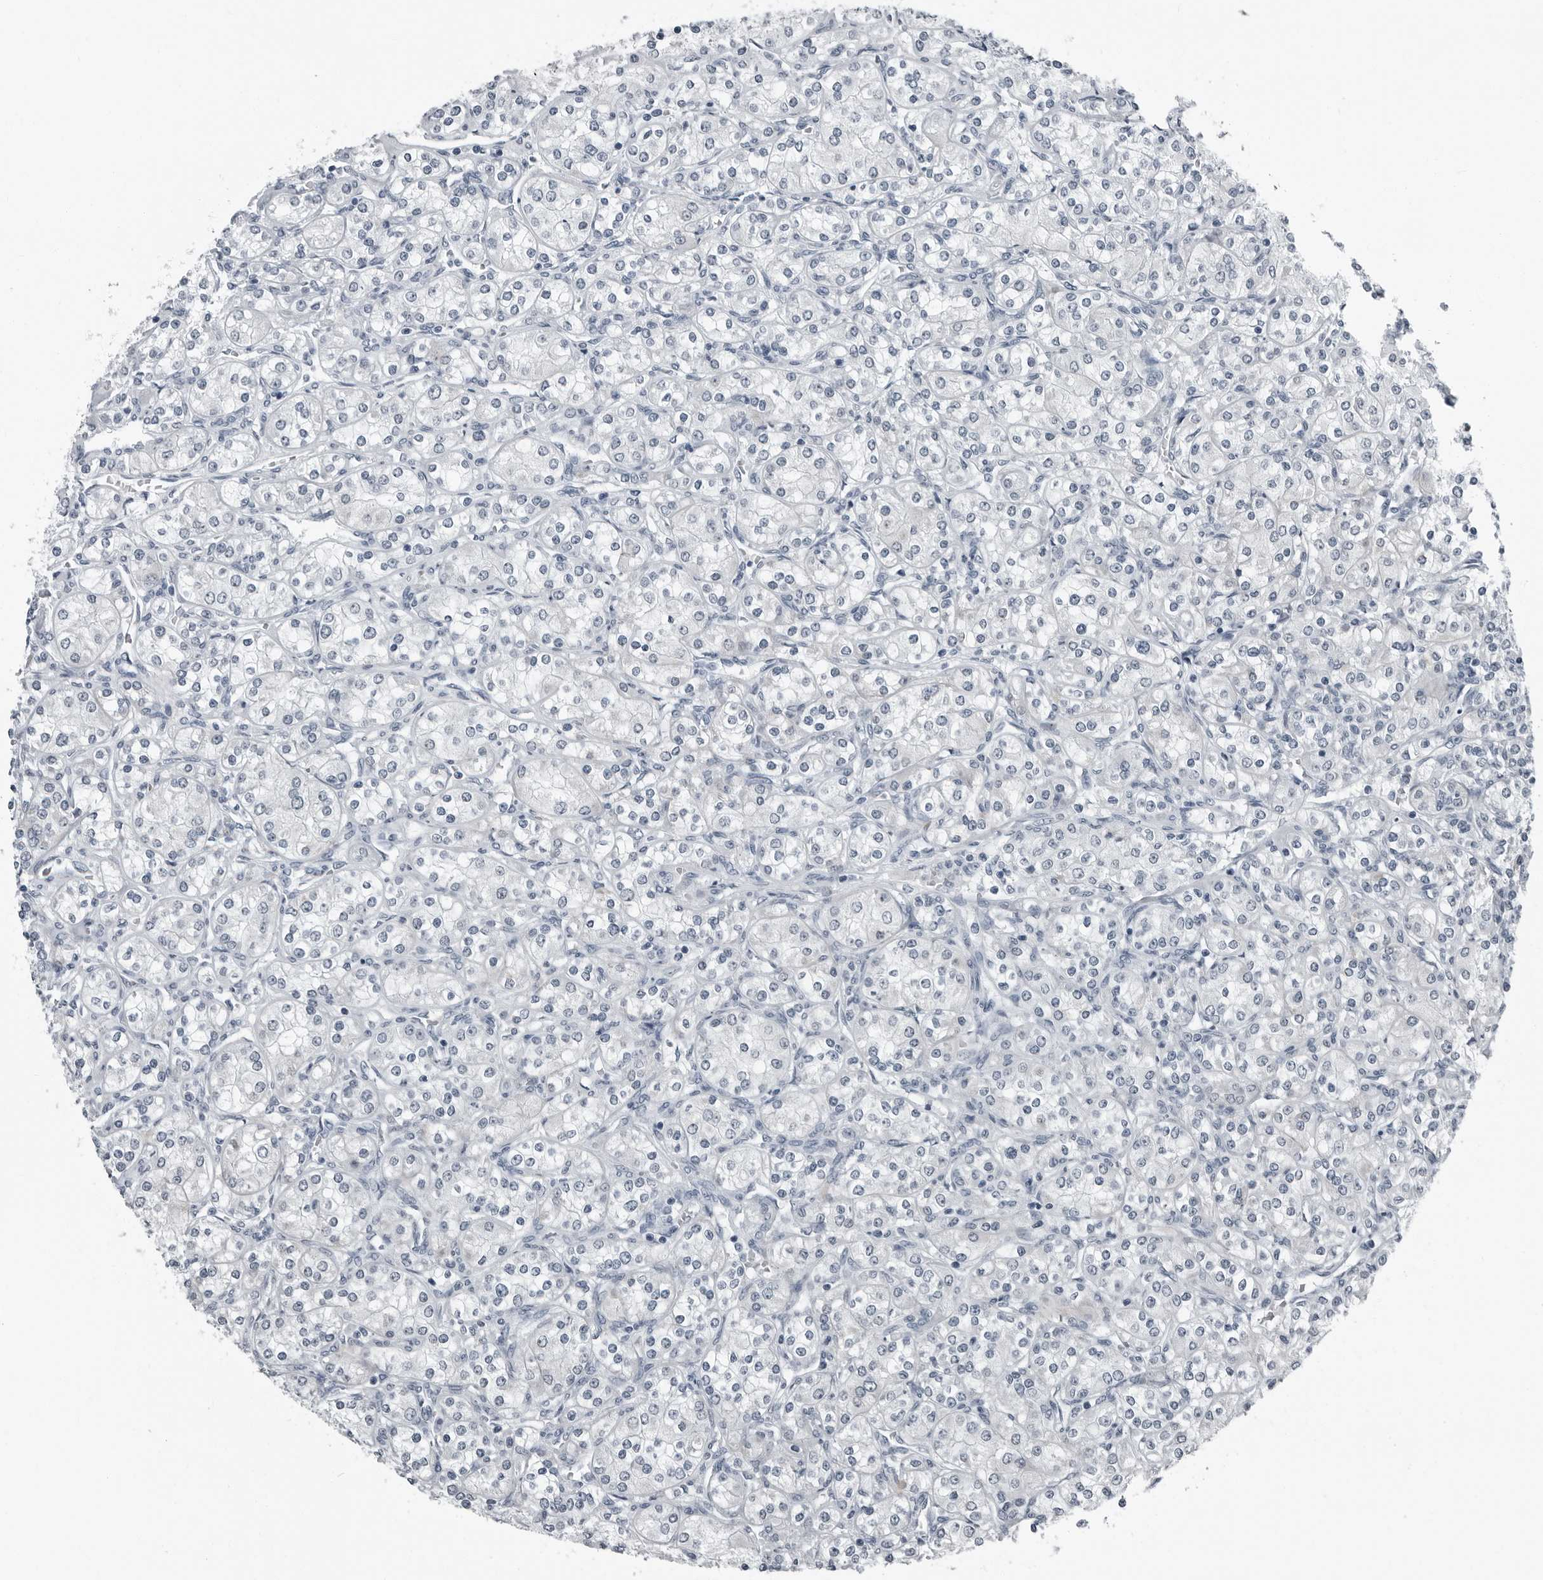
{"staining": {"intensity": "negative", "quantity": "none", "location": "none"}, "tissue": "renal cancer", "cell_type": "Tumor cells", "image_type": "cancer", "snomed": [{"axis": "morphology", "description": "Adenocarcinoma, NOS"}, {"axis": "topography", "description": "Kidney"}], "caption": "Immunohistochemistry (IHC) image of renal adenocarcinoma stained for a protein (brown), which shows no staining in tumor cells.", "gene": "PDCD11", "patient": {"sex": "male", "age": 77}}